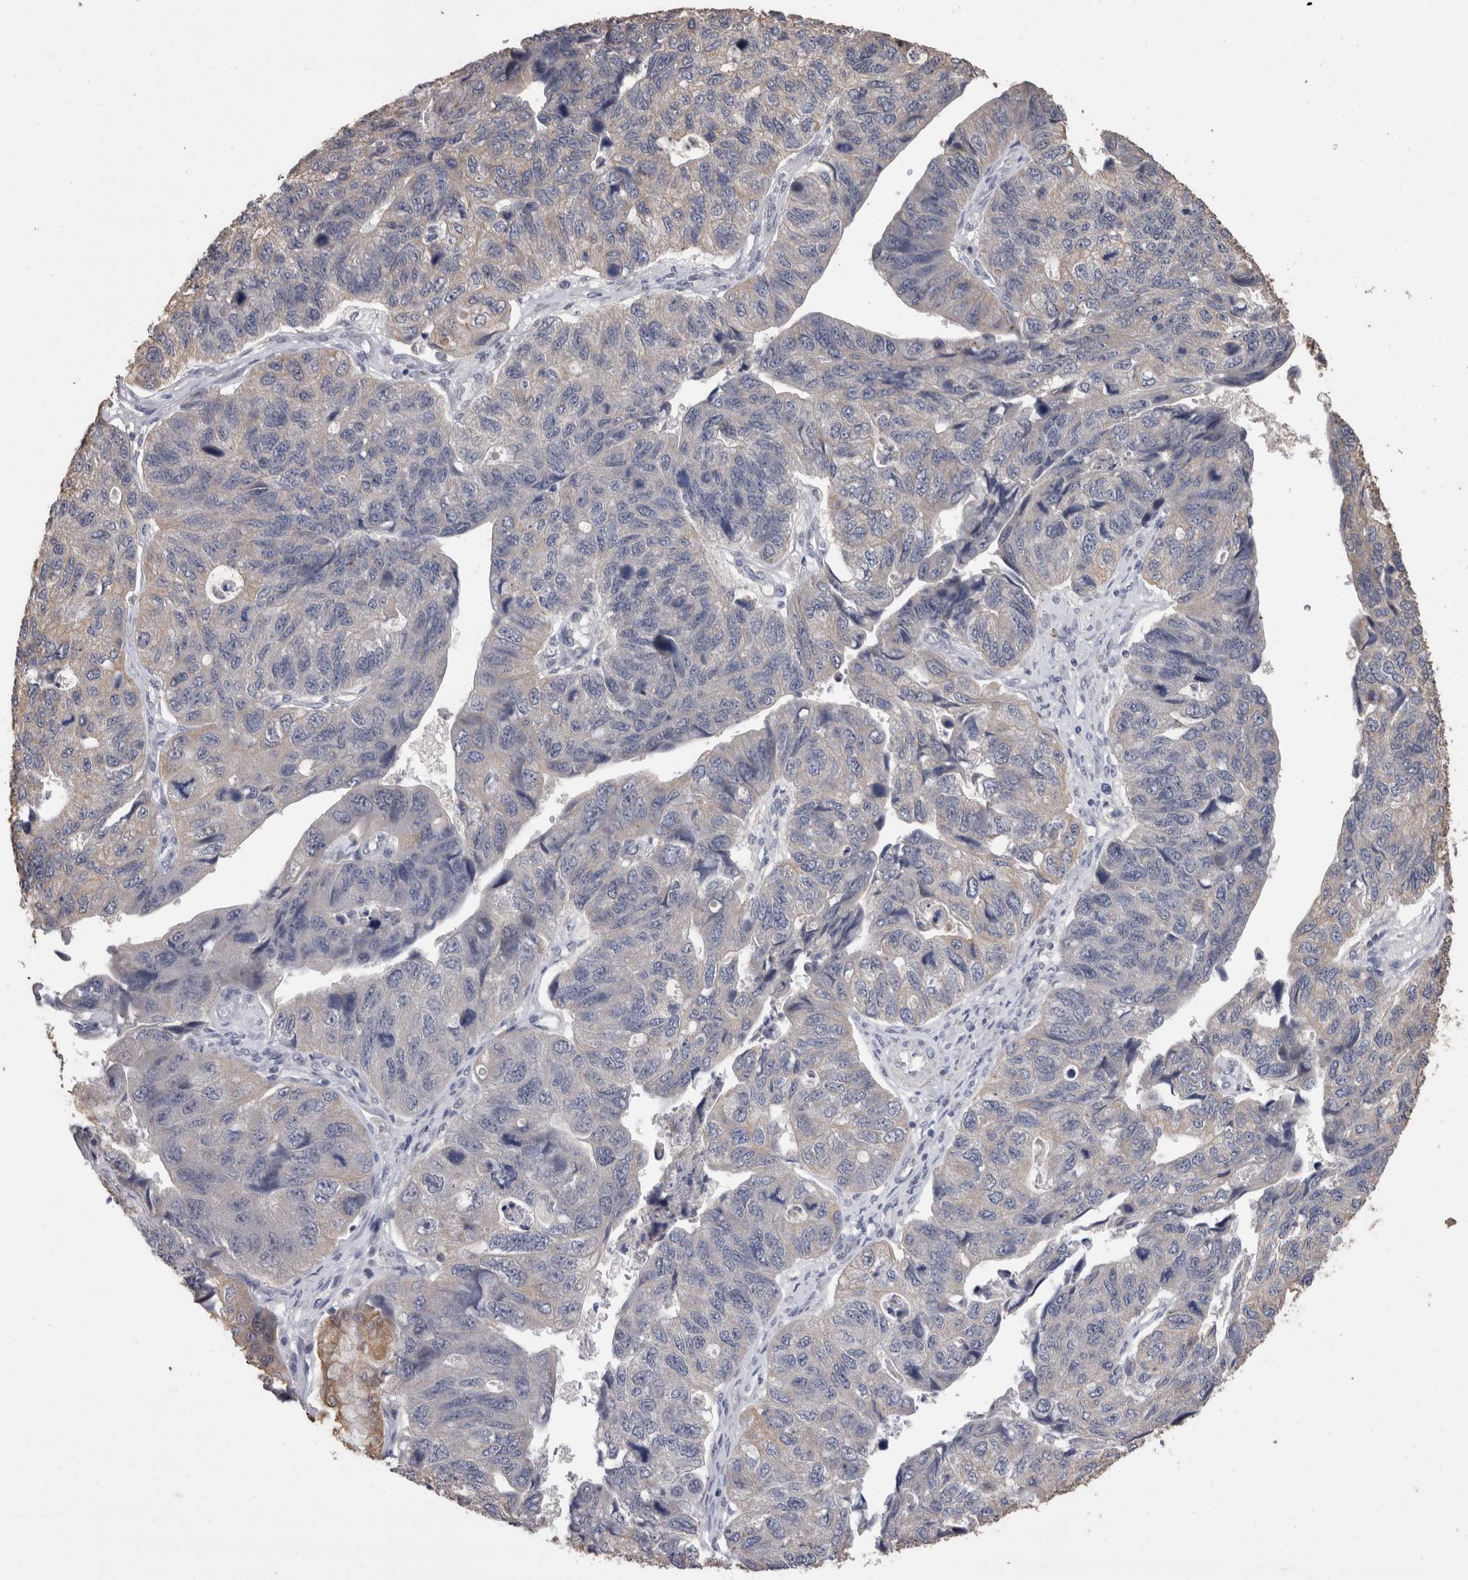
{"staining": {"intensity": "negative", "quantity": "none", "location": "none"}, "tissue": "stomach cancer", "cell_type": "Tumor cells", "image_type": "cancer", "snomed": [{"axis": "morphology", "description": "Adenocarcinoma, NOS"}, {"axis": "topography", "description": "Stomach"}], "caption": "Immunohistochemical staining of adenocarcinoma (stomach) displays no significant positivity in tumor cells.", "gene": "FHOD3", "patient": {"sex": "male", "age": 59}}